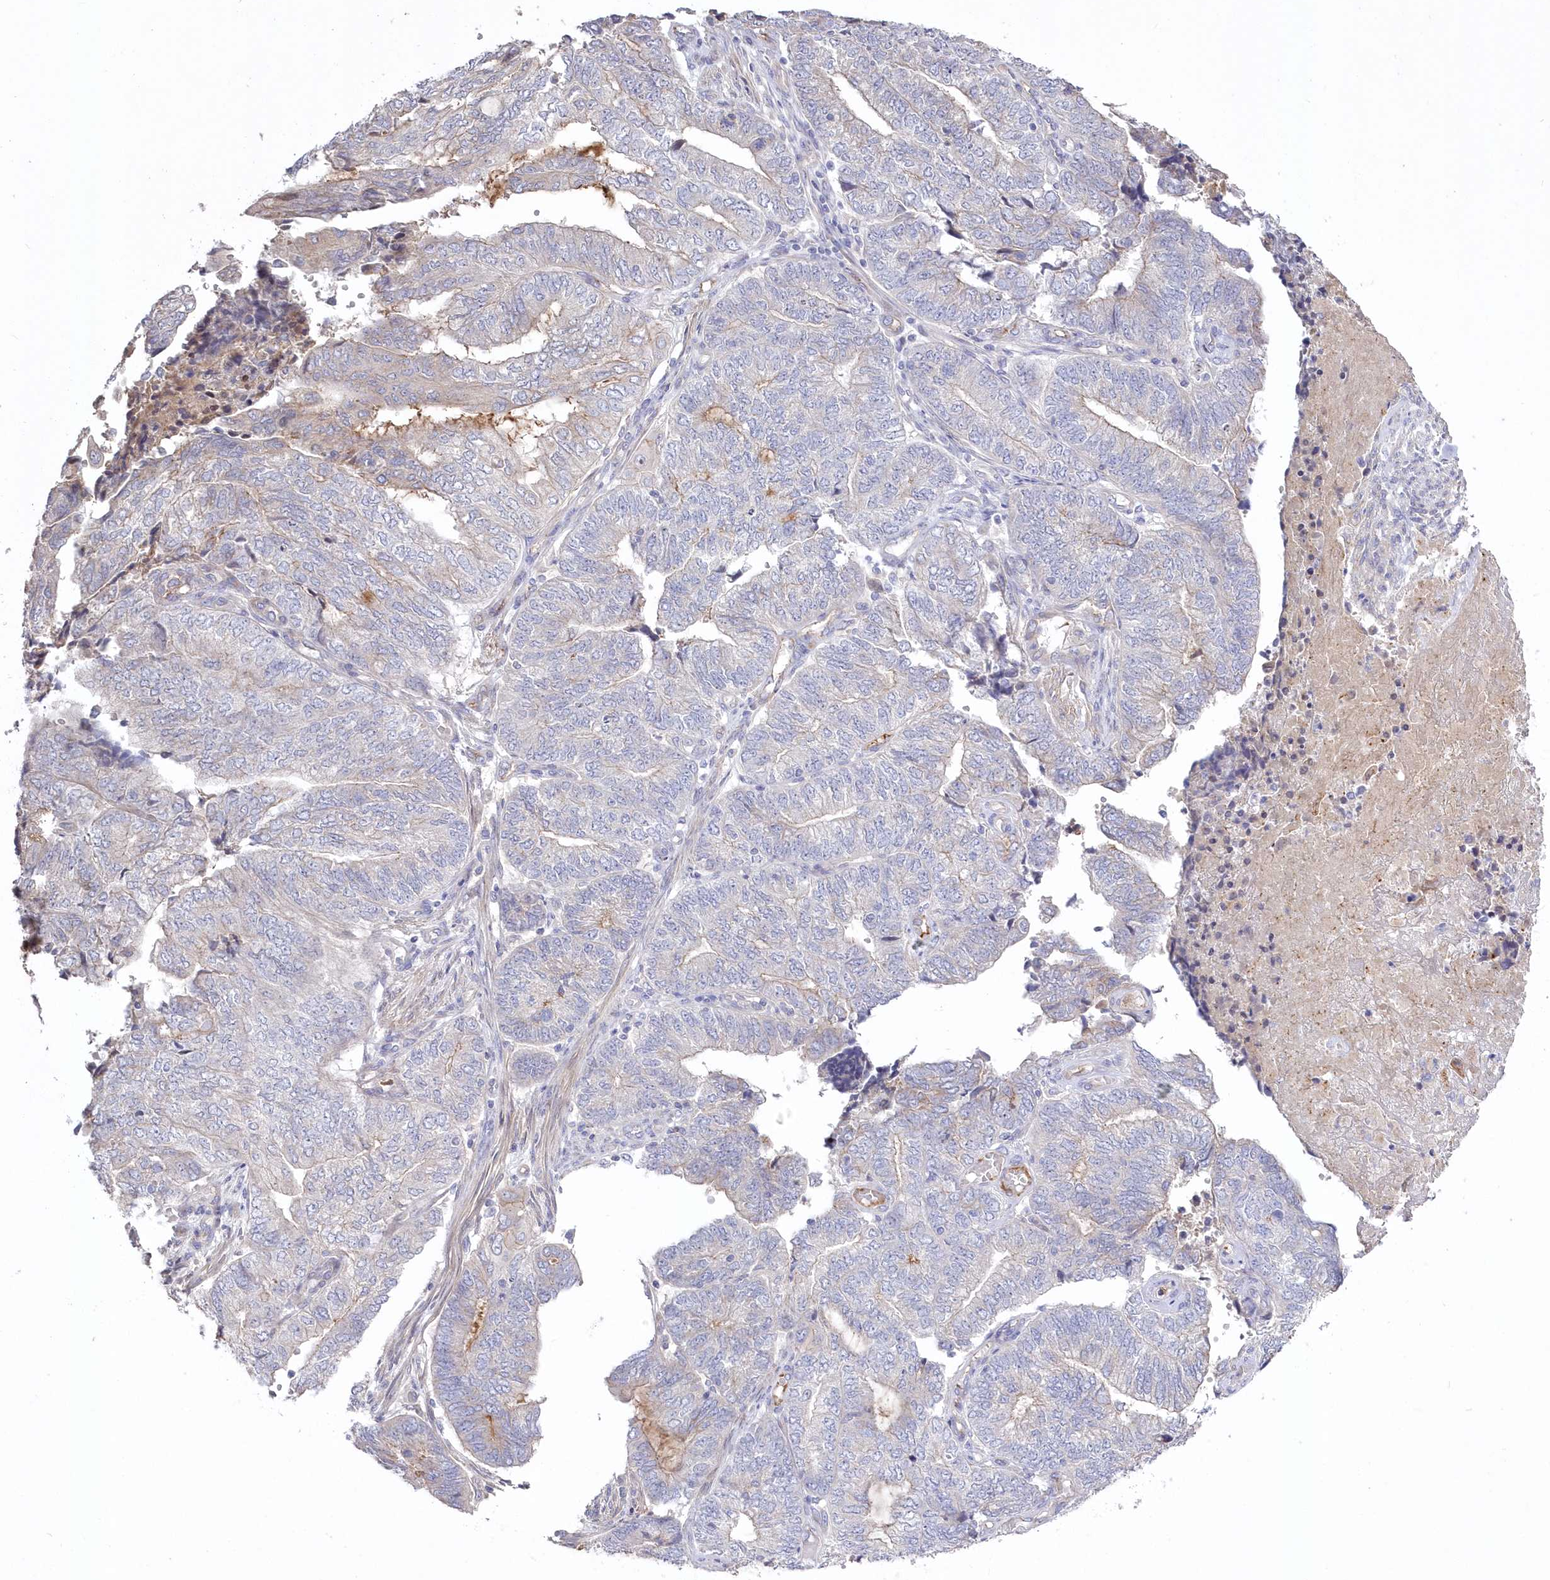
{"staining": {"intensity": "moderate", "quantity": "<25%", "location": "cytoplasmic/membranous"}, "tissue": "endometrial cancer", "cell_type": "Tumor cells", "image_type": "cancer", "snomed": [{"axis": "morphology", "description": "Adenocarcinoma, NOS"}, {"axis": "topography", "description": "Uterus"}, {"axis": "topography", "description": "Endometrium"}], "caption": "The immunohistochemical stain highlights moderate cytoplasmic/membranous positivity in tumor cells of endometrial adenocarcinoma tissue.", "gene": "WBP1L", "patient": {"sex": "female", "age": 70}}